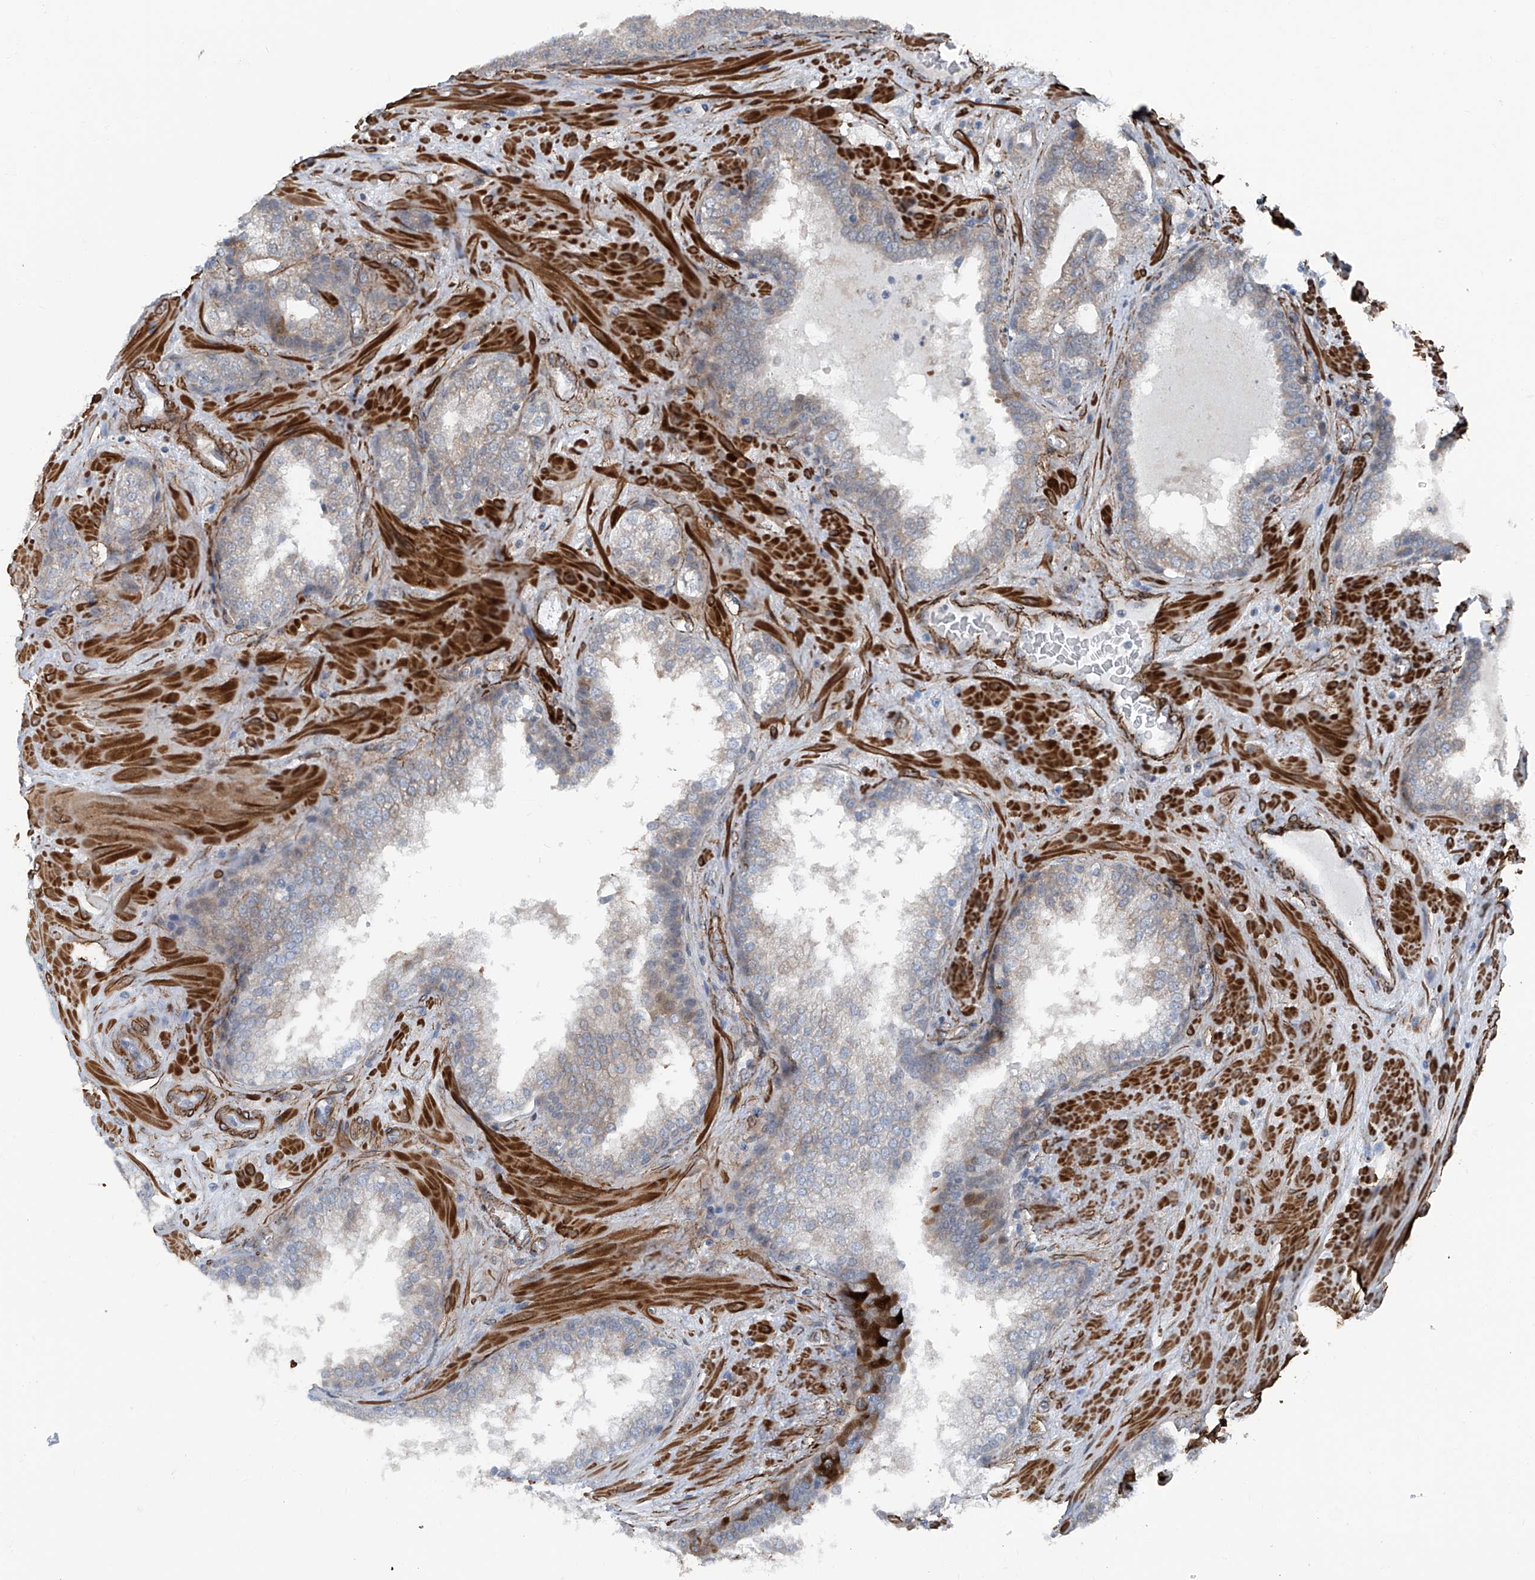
{"staining": {"intensity": "weak", "quantity": "<25%", "location": "cytoplasmic/membranous"}, "tissue": "prostate cancer", "cell_type": "Tumor cells", "image_type": "cancer", "snomed": [{"axis": "morphology", "description": "Adenocarcinoma, Low grade"}, {"axis": "topography", "description": "Prostate"}], "caption": "Immunohistochemistry (IHC) of prostate adenocarcinoma (low-grade) exhibits no expression in tumor cells. (Stains: DAB immunohistochemistry with hematoxylin counter stain, Microscopy: brightfield microscopy at high magnification).", "gene": "COA7", "patient": {"sex": "male", "age": 67}}